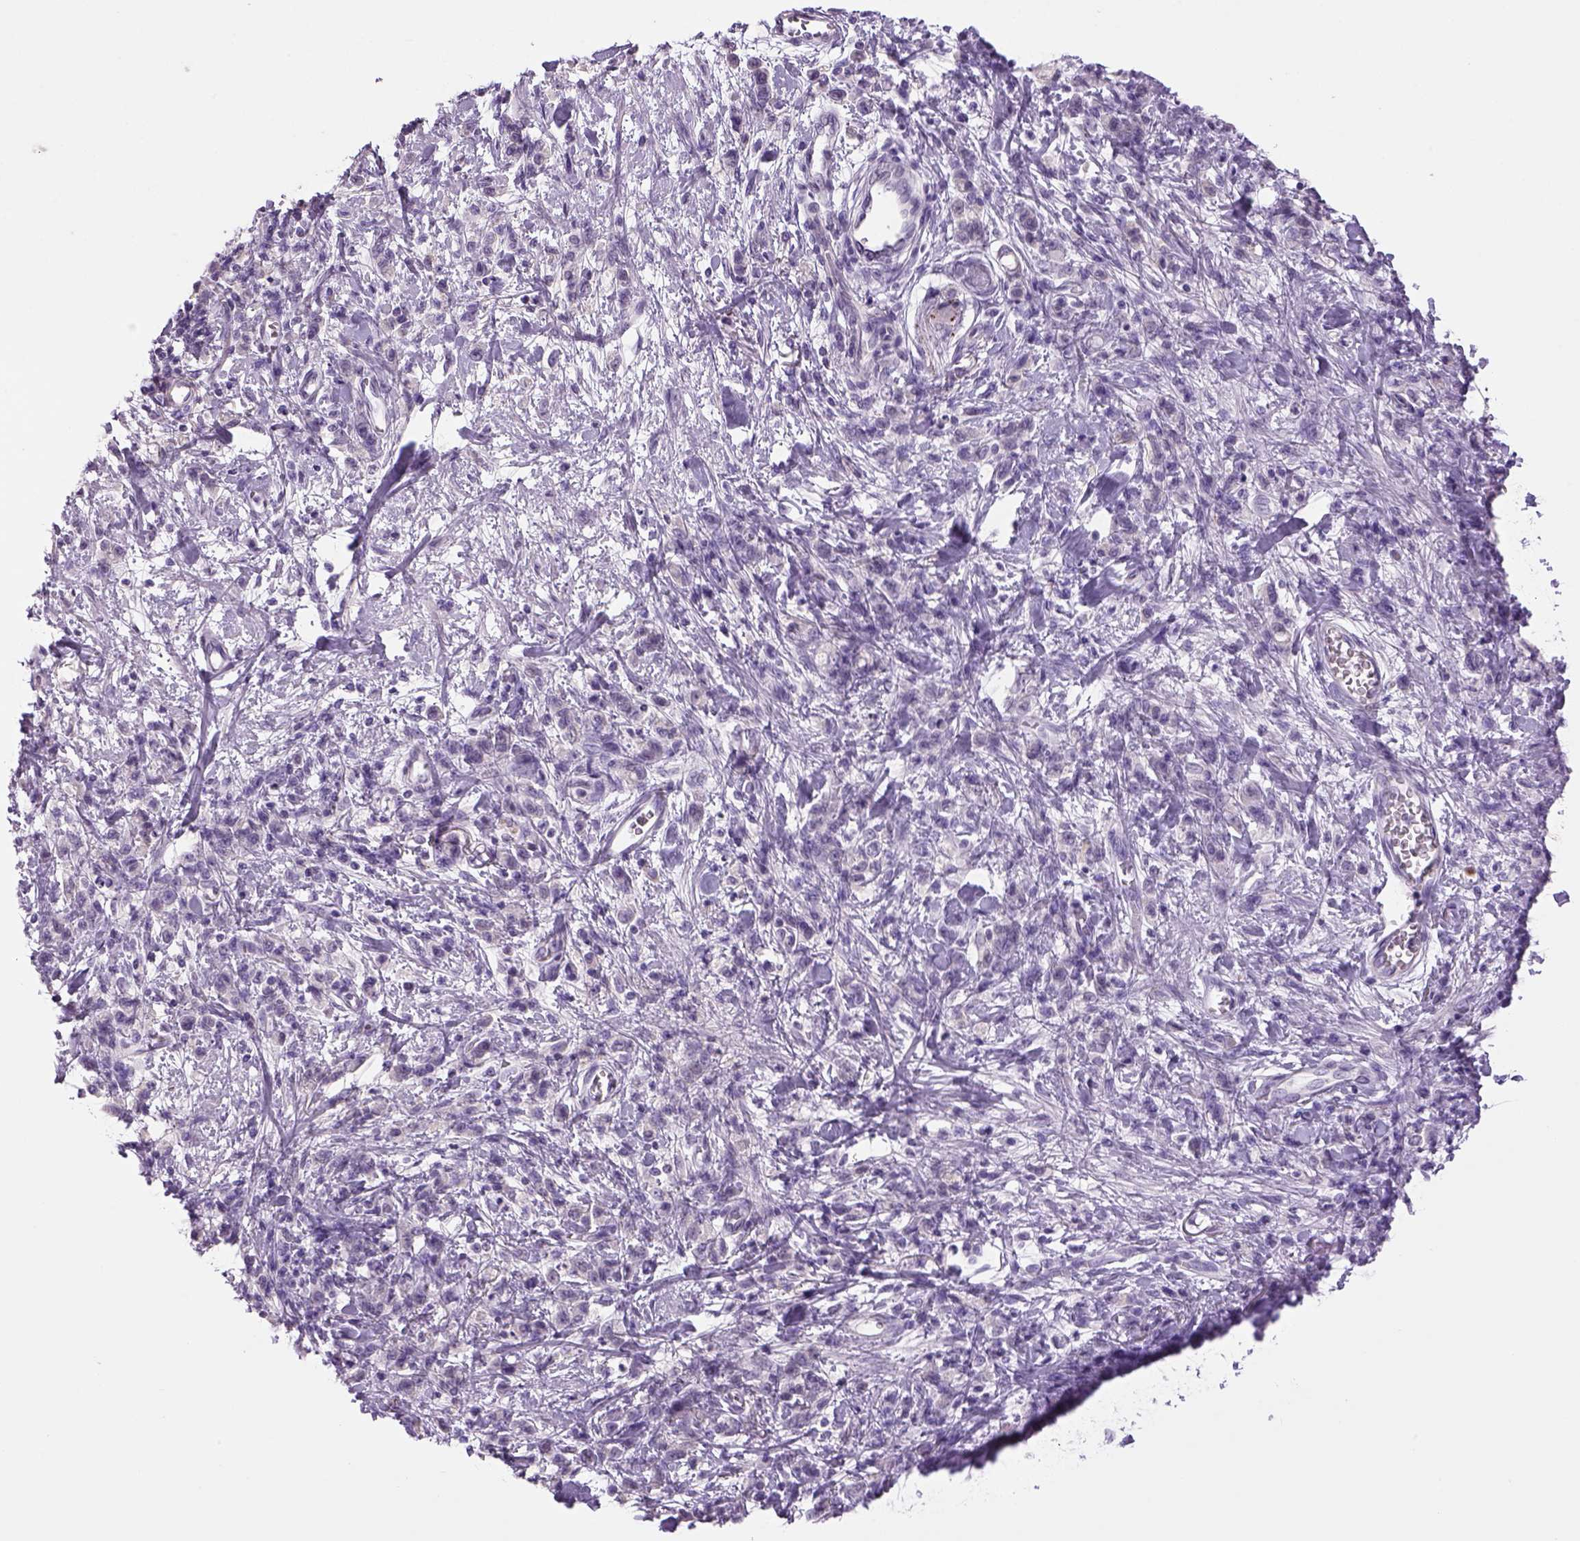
{"staining": {"intensity": "negative", "quantity": "none", "location": "none"}, "tissue": "stomach cancer", "cell_type": "Tumor cells", "image_type": "cancer", "snomed": [{"axis": "morphology", "description": "Adenocarcinoma, NOS"}, {"axis": "topography", "description": "Stomach"}], "caption": "Tumor cells show no significant protein positivity in stomach adenocarcinoma.", "gene": "DBH", "patient": {"sex": "male", "age": 77}}